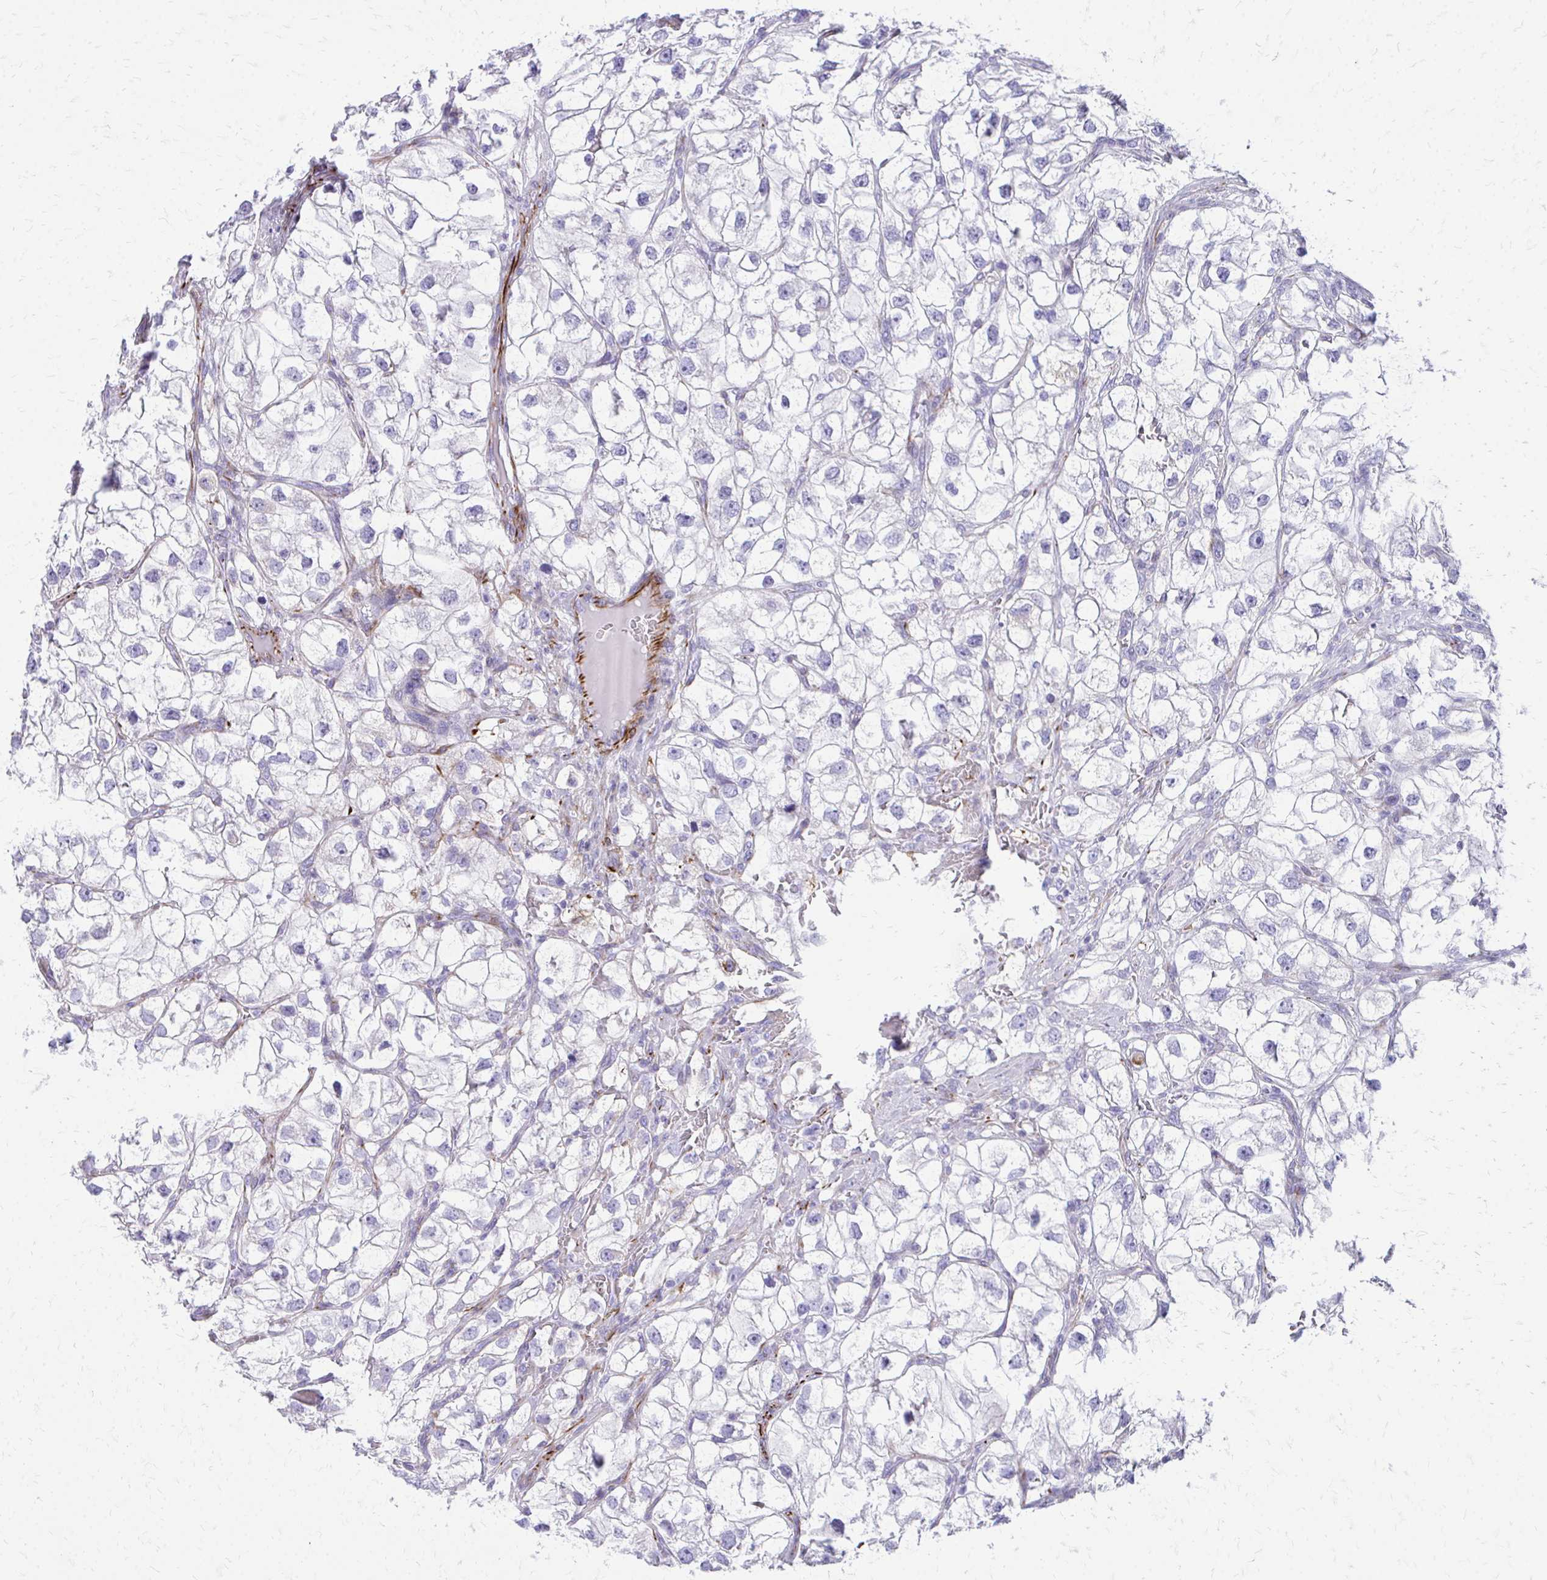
{"staining": {"intensity": "negative", "quantity": "none", "location": "none"}, "tissue": "renal cancer", "cell_type": "Tumor cells", "image_type": "cancer", "snomed": [{"axis": "morphology", "description": "Adenocarcinoma, NOS"}, {"axis": "topography", "description": "Kidney"}], "caption": "This is an immunohistochemistry histopathology image of human renal adenocarcinoma. There is no staining in tumor cells.", "gene": "TRIM6", "patient": {"sex": "male", "age": 59}}